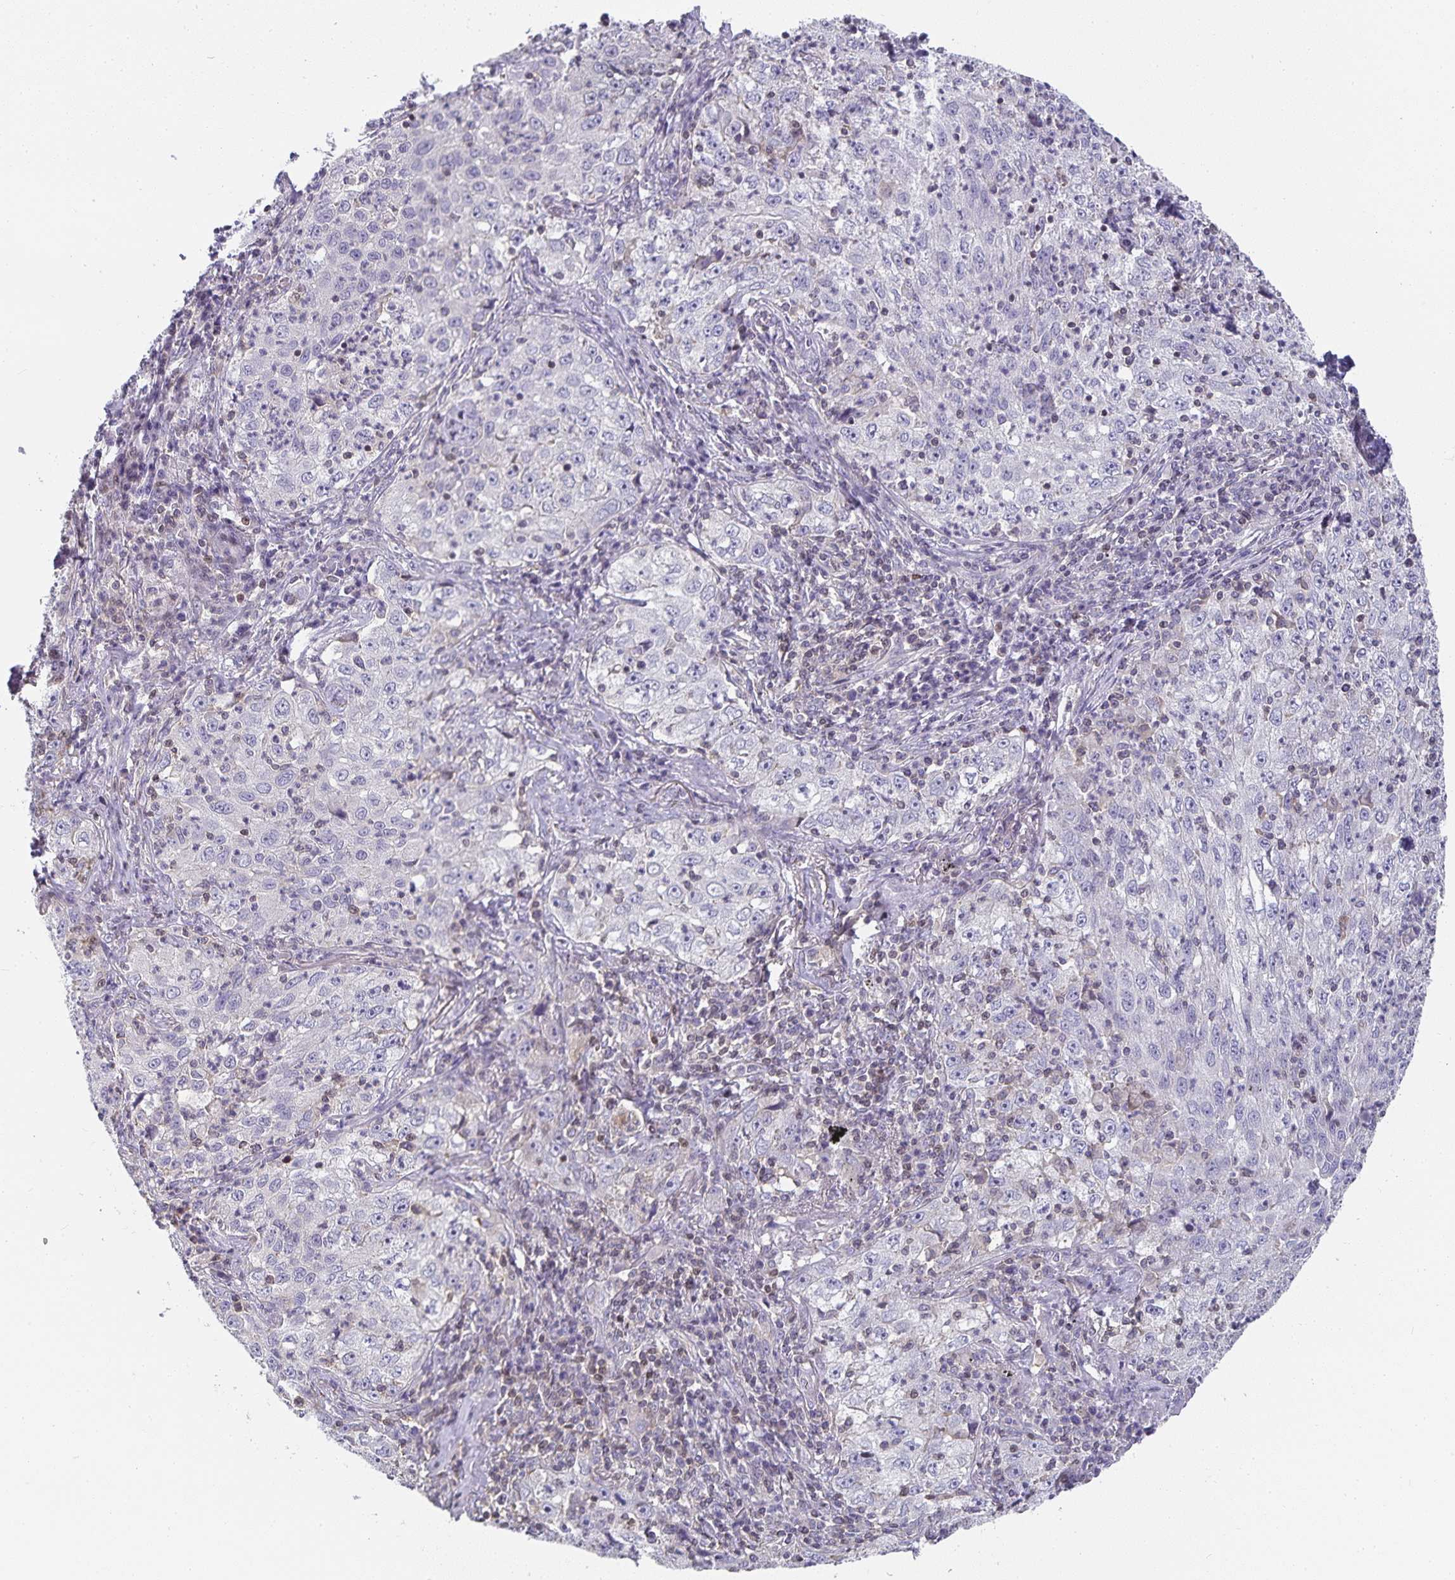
{"staining": {"intensity": "negative", "quantity": "none", "location": "none"}, "tissue": "lung cancer", "cell_type": "Tumor cells", "image_type": "cancer", "snomed": [{"axis": "morphology", "description": "Squamous cell carcinoma, NOS"}, {"axis": "topography", "description": "Lung"}], "caption": "Lung cancer (squamous cell carcinoma) was stained to show a protein in brown. There is no significant staining in tumor cells.", "gene": "GATA3", "patient": {"sex": "male", "age": 71}}